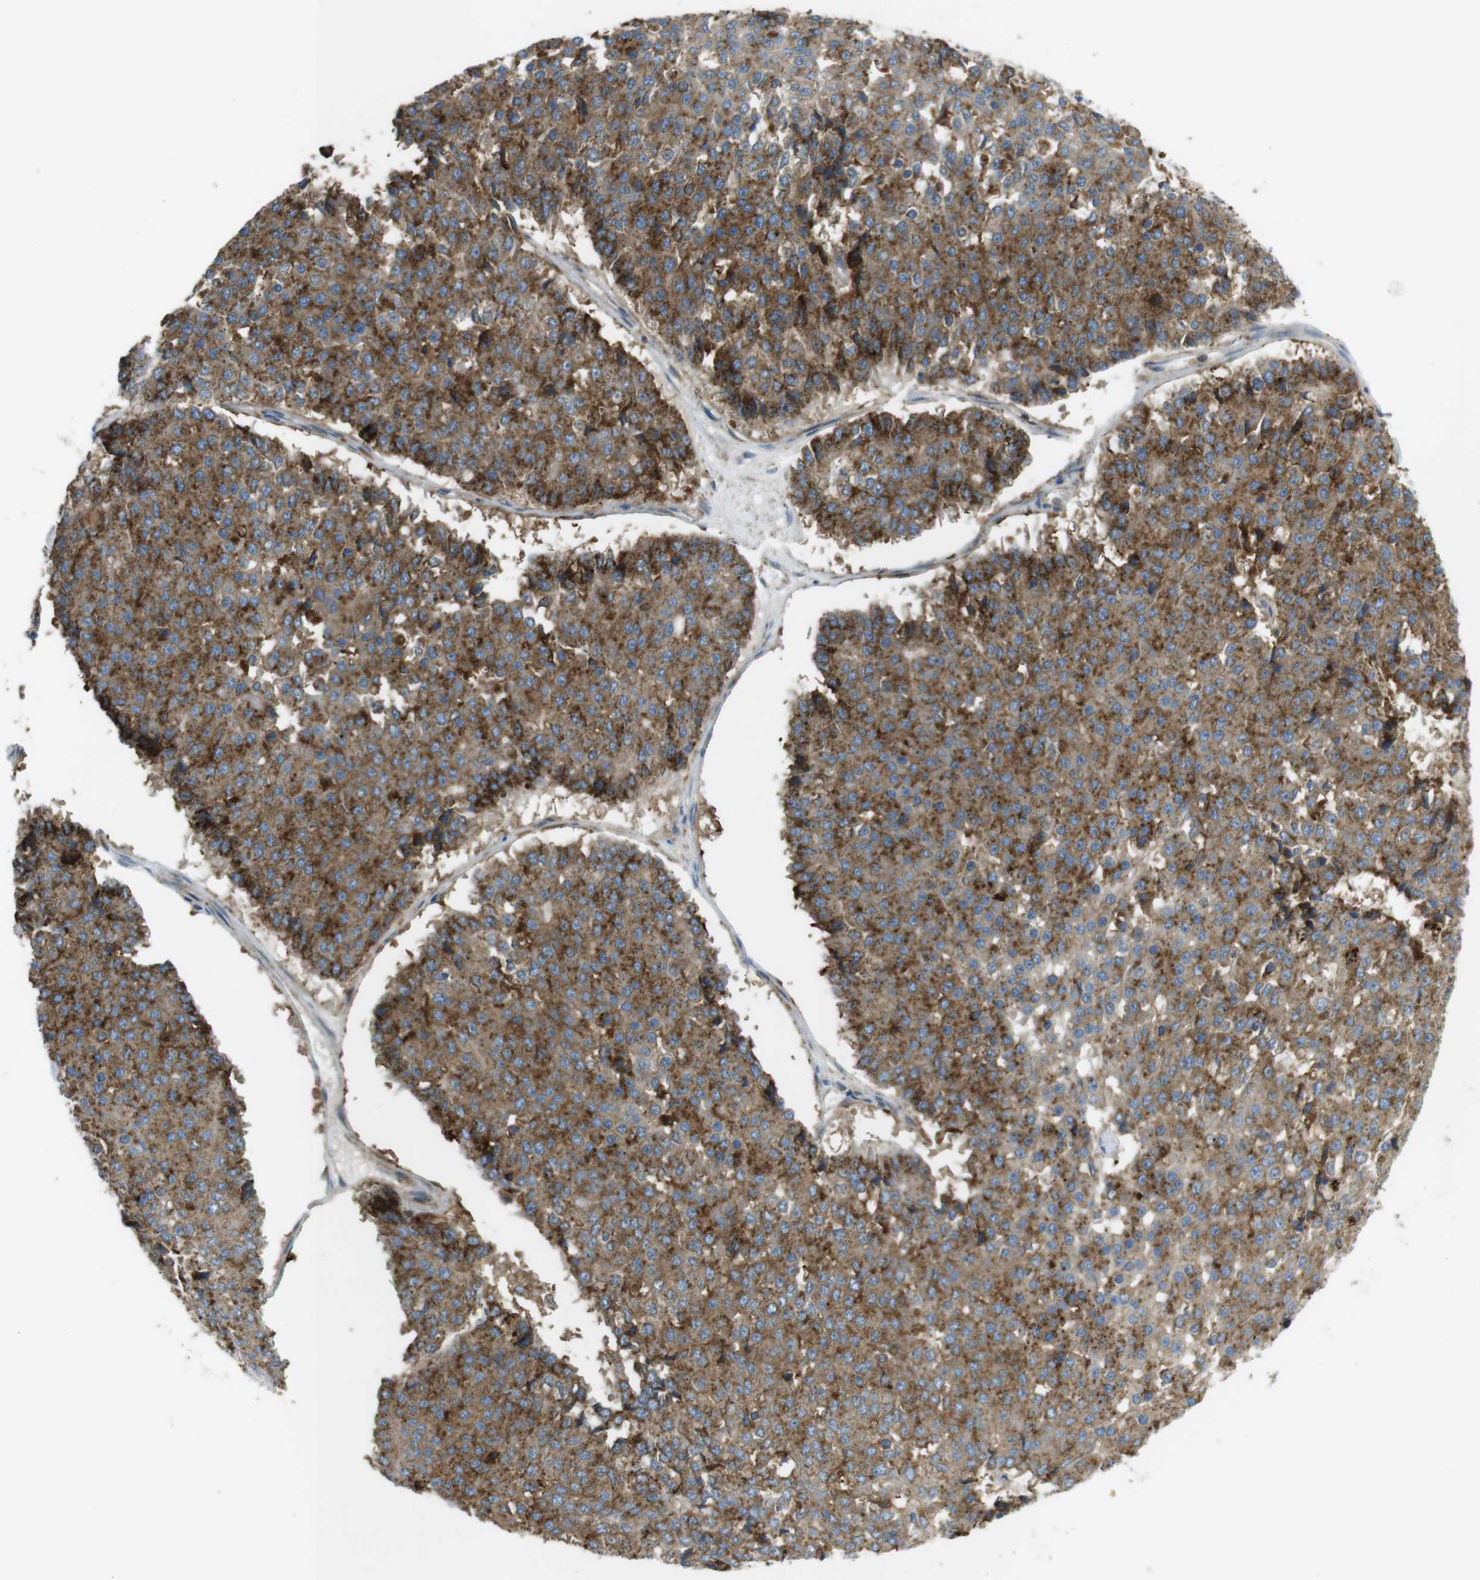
{"staining": {"intensity": "moderate", "quantity": ">75%", "location": "cytoplasmic/membranous"}, "tissue": "pancreatic cancer", "cell_type": "Tumor cells", "image_type": "cancer", "snomed": [{"axis": "morphology", "description": "Adenocarcinoma, NOS"}, {"axis": "topography", "description": "Pancreas"}], "caption": "High-magnification brightfield microscopy of adenocarcinoma (pancreatic) stained with DAB (brown) and counterstained with hematoxylin (blue). tumor cells exhibit moderate cytoplasmic/membranous staining is seen in about>75% of cells.", "gene": "LAMP1", "patient": {"sex": "male", "age": 50}}